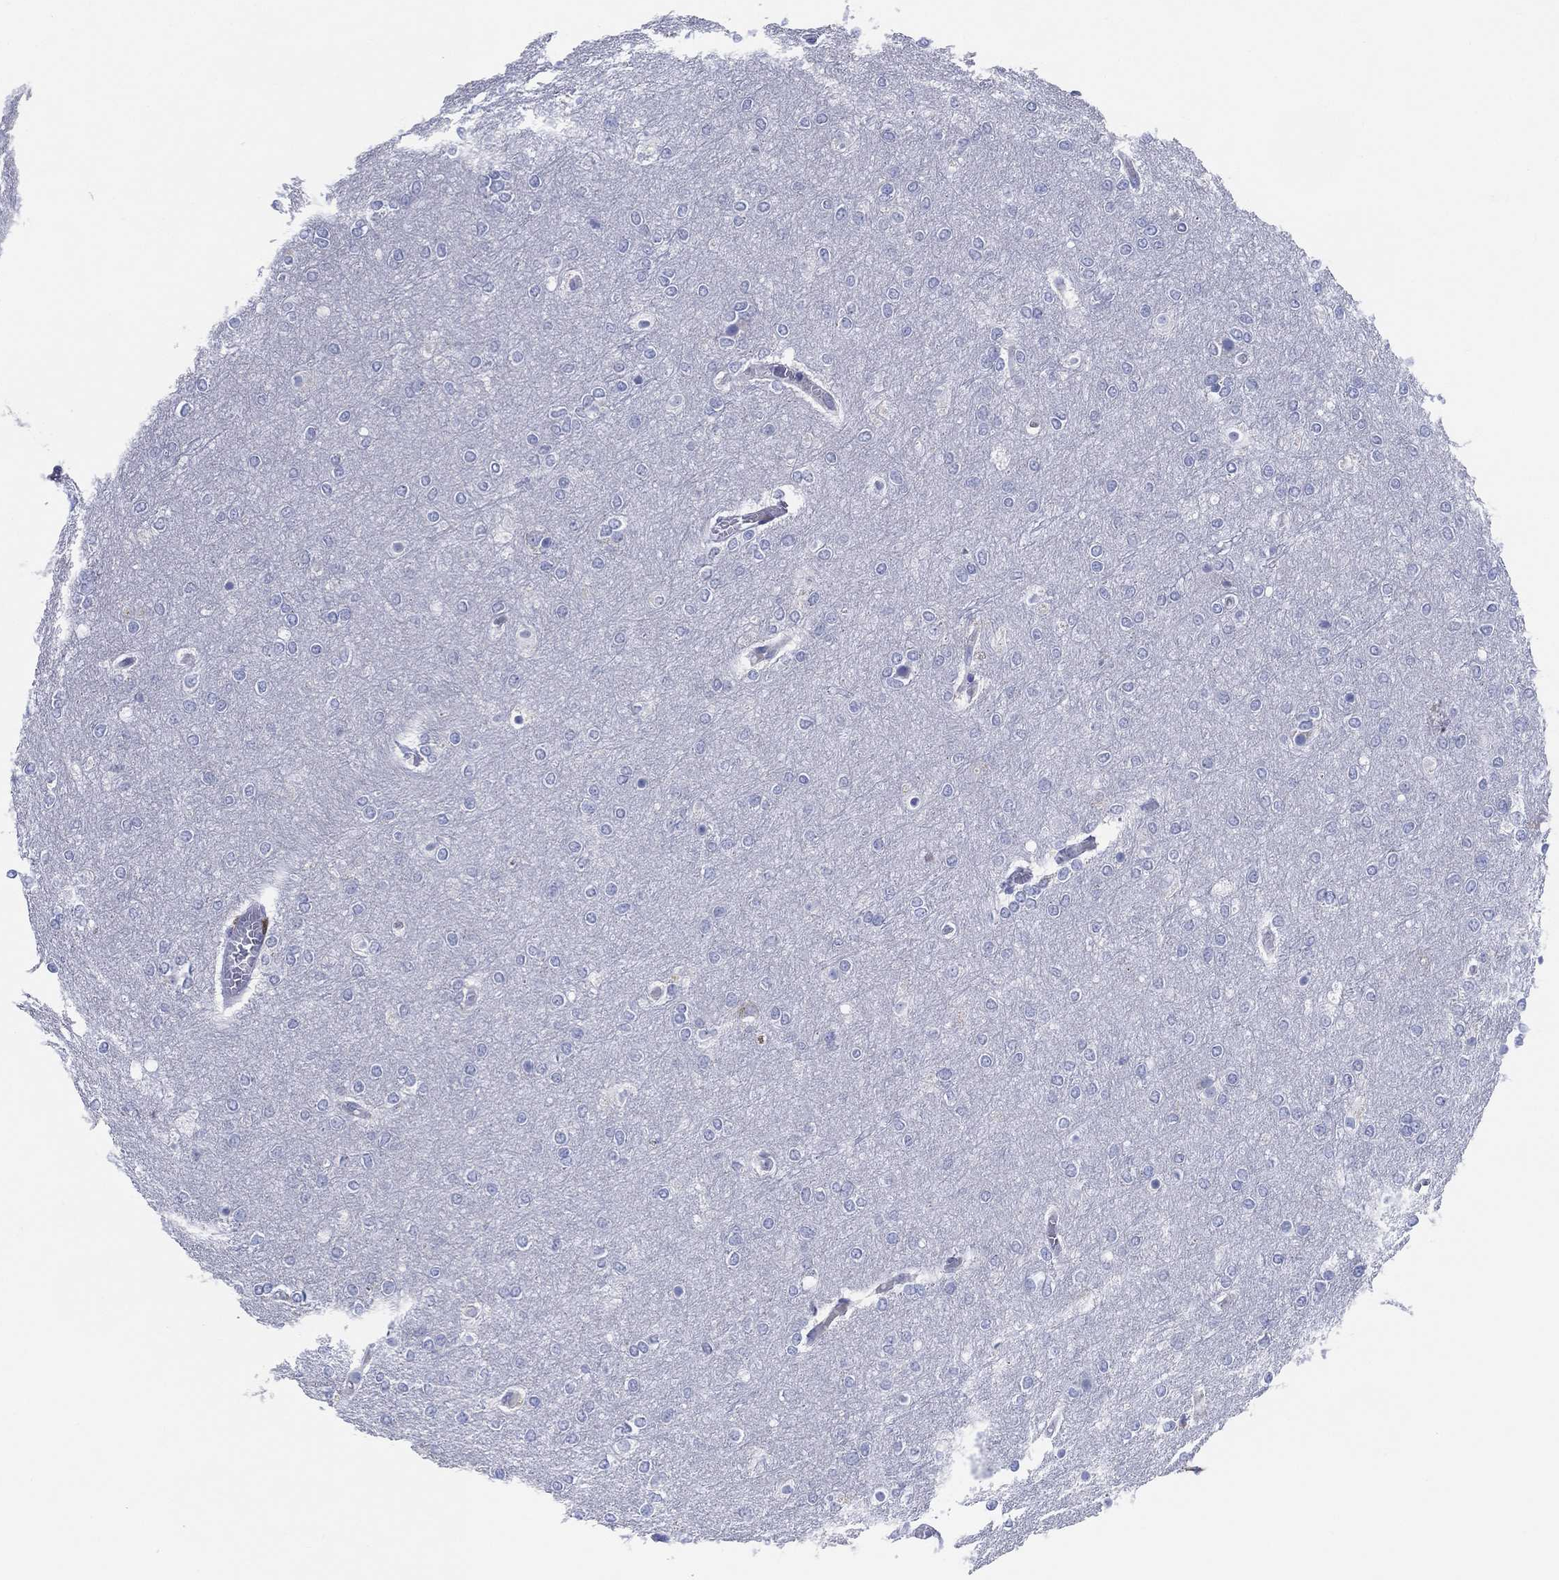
{"staining": {"intensity": "negative", "quantity": "none", "location": "none"}, "tissue": "glioma", "cell_type": "Tumor cells", "image_type": "cancer", "snomed": [{"axis": "morphology", "description": "Glioma, malignant, High grade"}, {"axis": "topography", "description": "Brain"}], "caption": "Photomicrograph shows no significant protein expression in tumor cells of malignant high-grade glioma.", "gene": "GALNS", "patient": {"sex": "female", "age": 61}}